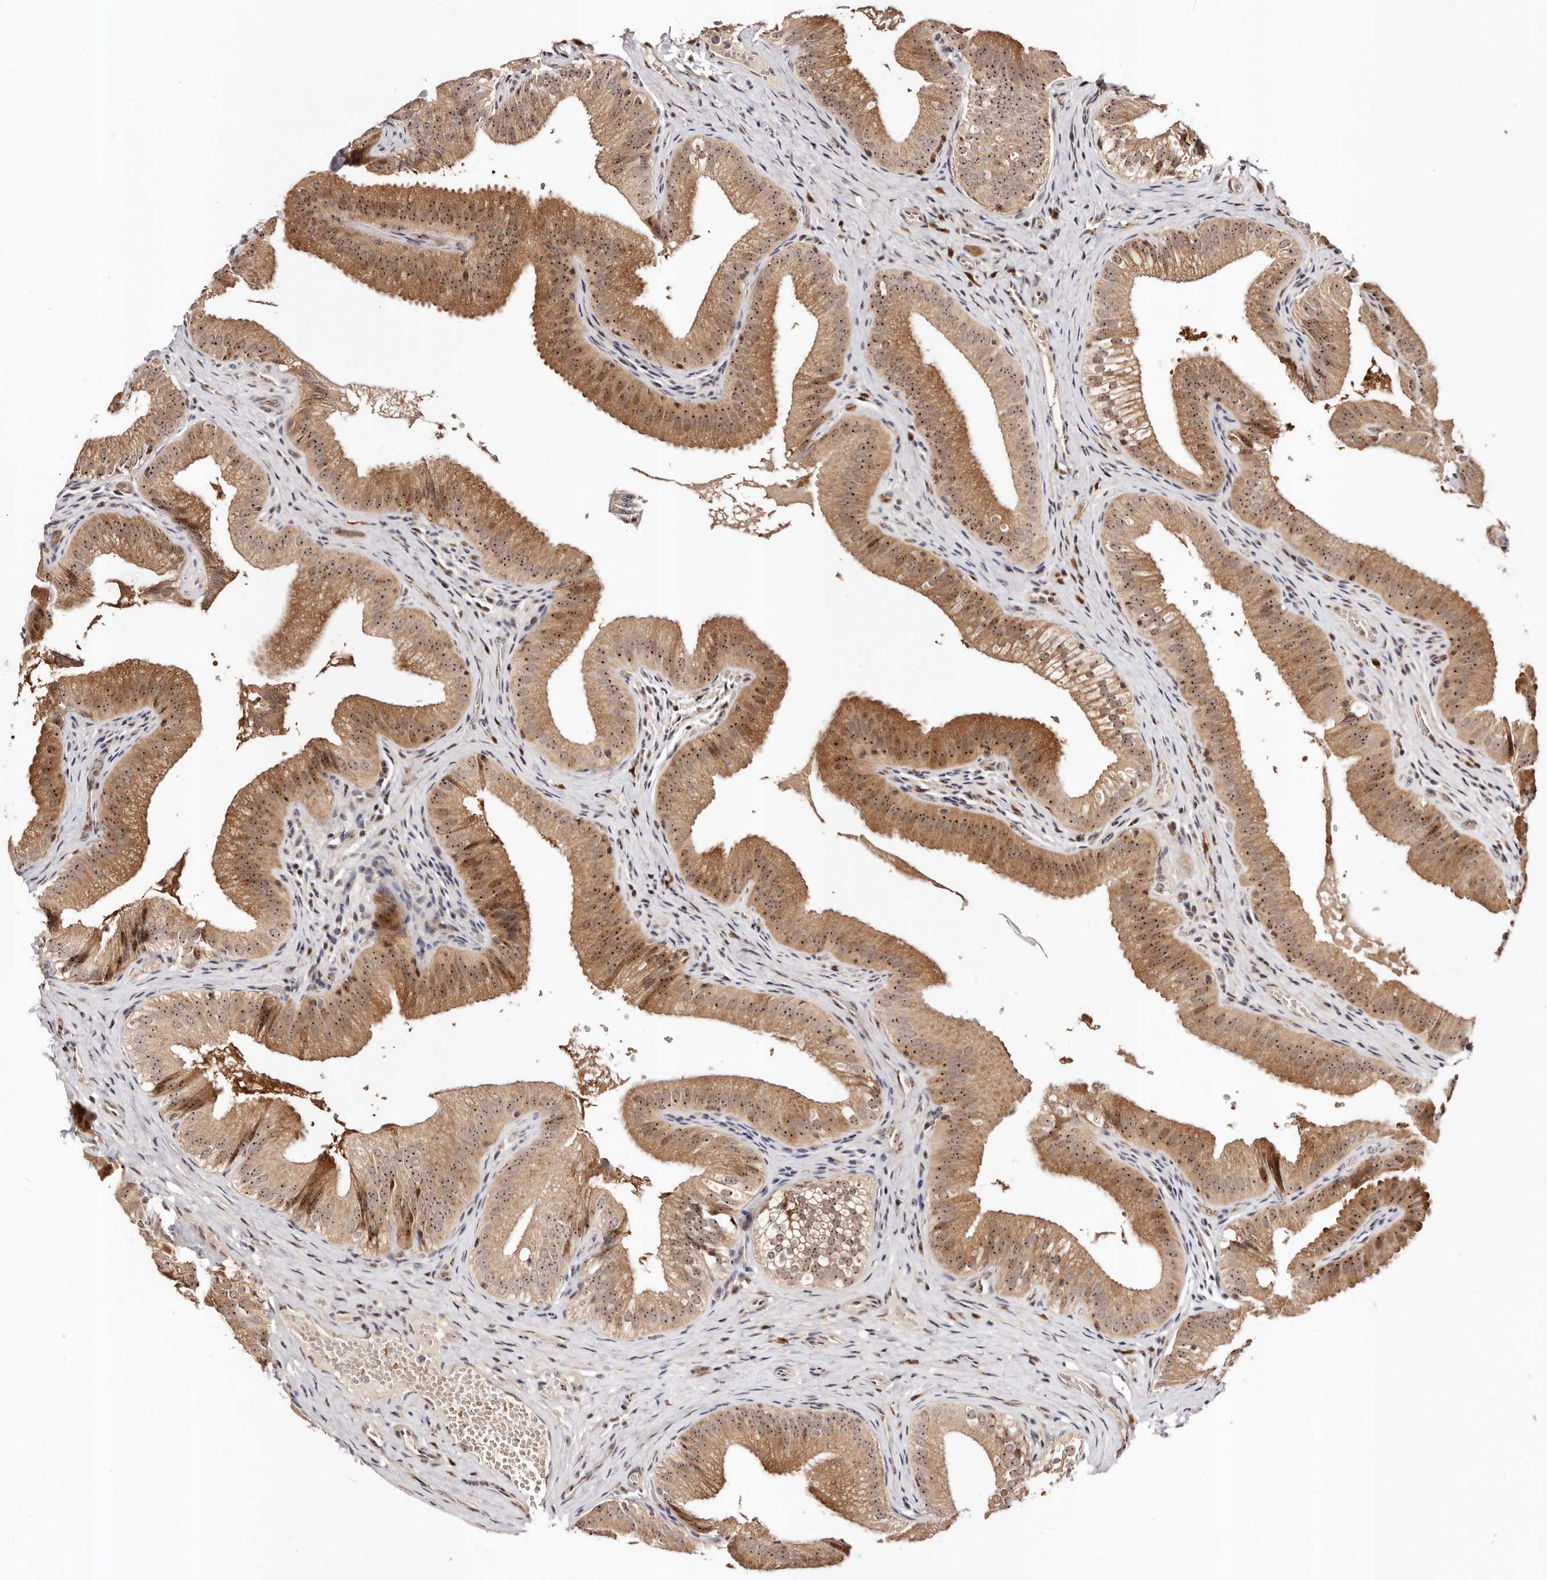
{"staining": {"intensity": "moderate", "quantity": ">75%", "location": "cytoplasmic/membranous,nuclear"}, "tissue": "gallbladder", "cell_type": "Glandular cells", "image_type": "normal", "snomed": [{"axis": "morphology", "description": "Normal tissue, NOS"}, {"axis": "topography", "description": "Gallbladder"}], "caption": "Brown immunohistochemical staining in benign human gallbladder exhibits moderate cytoplasmic/membranous,nuclear staining in about >75% of glandular cells. Nuclei are stained in blue.", "gene": "APOL6", "patient": {"sex": "female", "age": 30}}